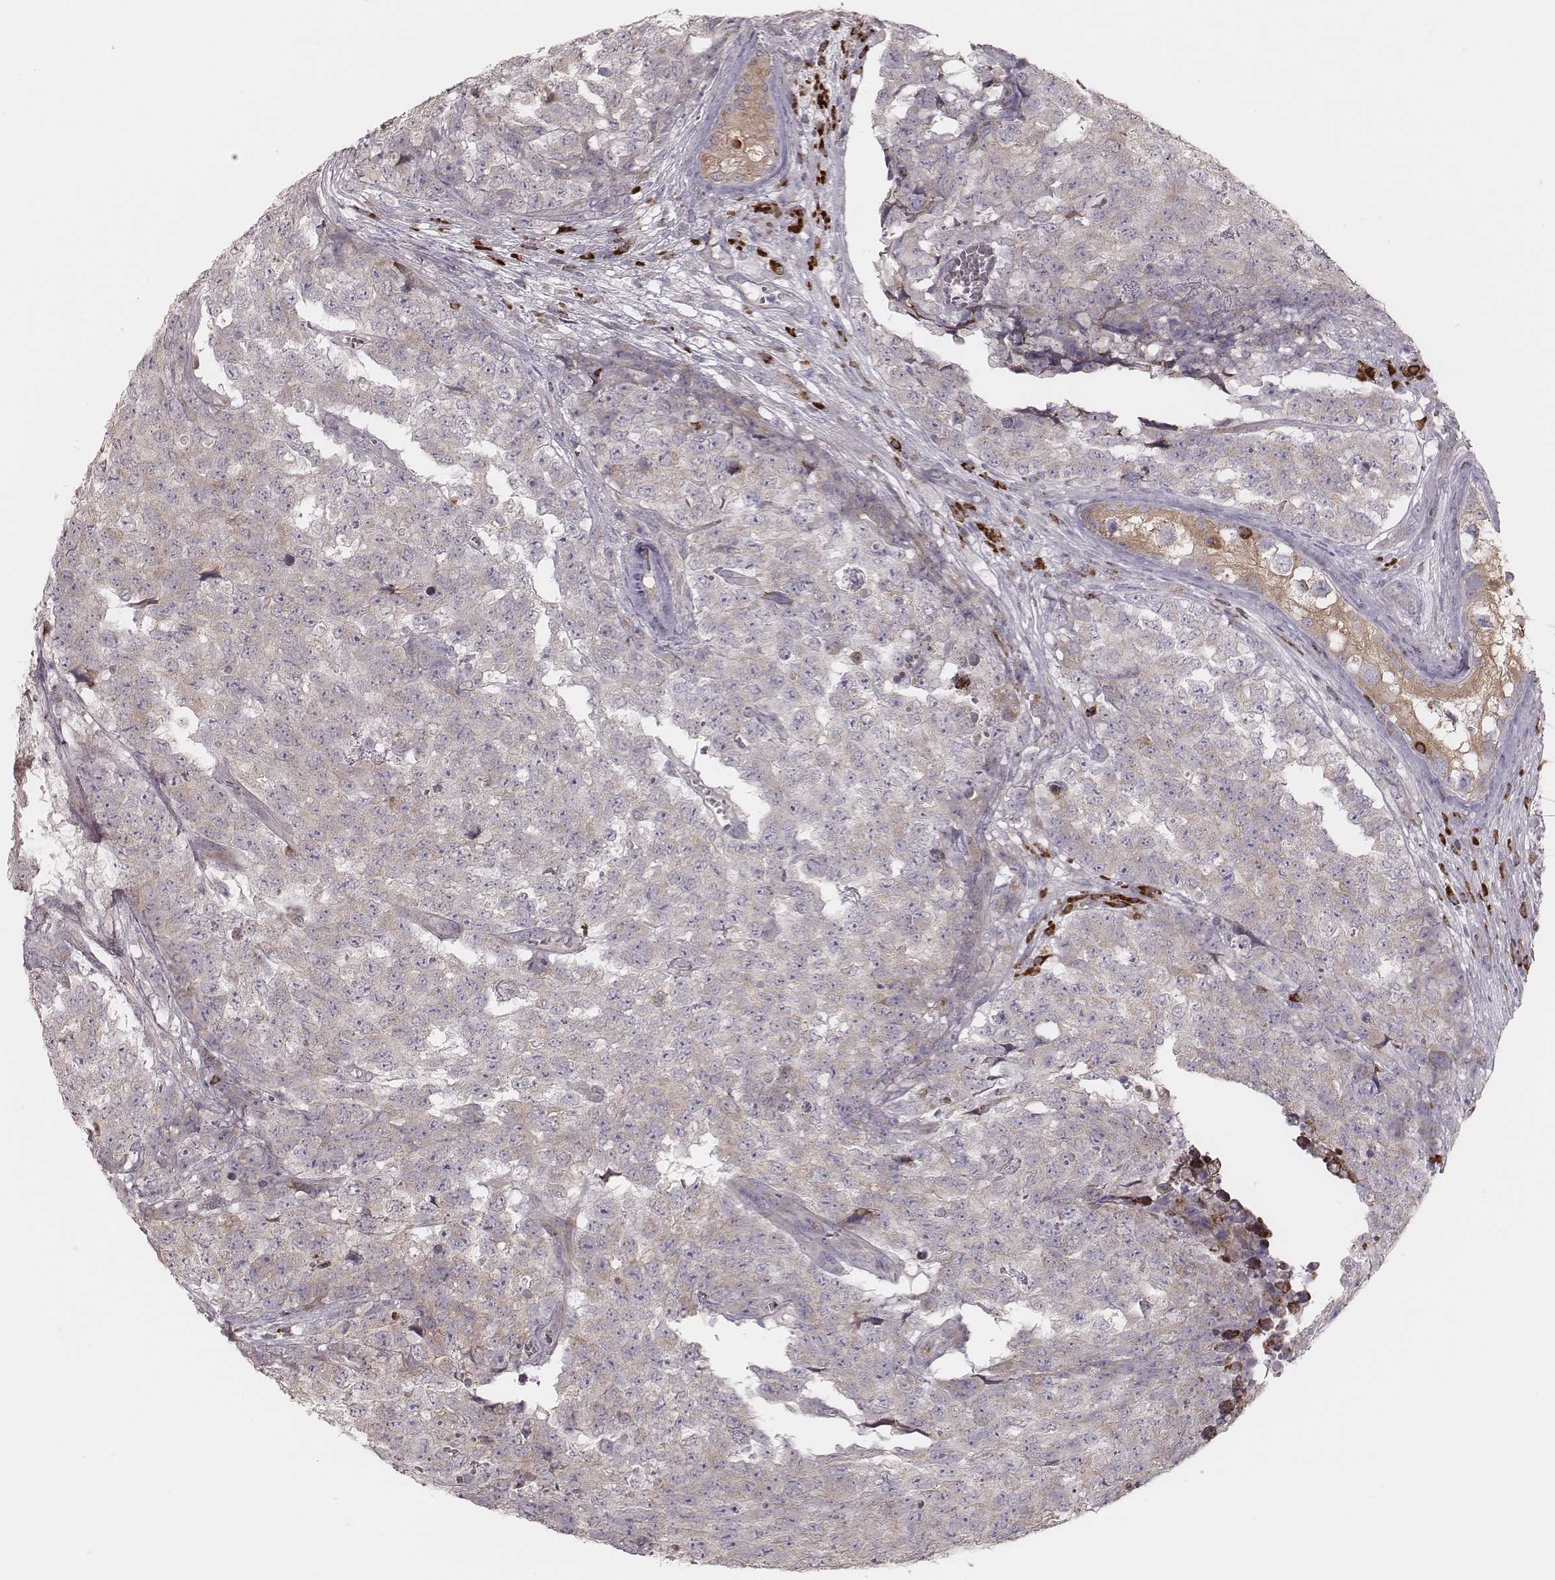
{"staining": {"intensity": "weak", "quantity": "25%-75%", "location": "cytoplasmic/membranous"}, "tissue": "testis cancer", "cell_type": "Tumor cells", "image_type": "cancer", "snomed": [{"axis": "morphology", "description": "Carcinoma, Embryonal, NOS"}, {"axis": "topography", "description": "Testis"}], "caption": "There is low levels of weak cytoplasmic/membranous expression in tumor cells of embryonal carcinoma (testis), as demonstrated by immunohistochemical staining (brown color).", "gene": "KIF5C", "patient": {"sex": "male", "age": 23}}